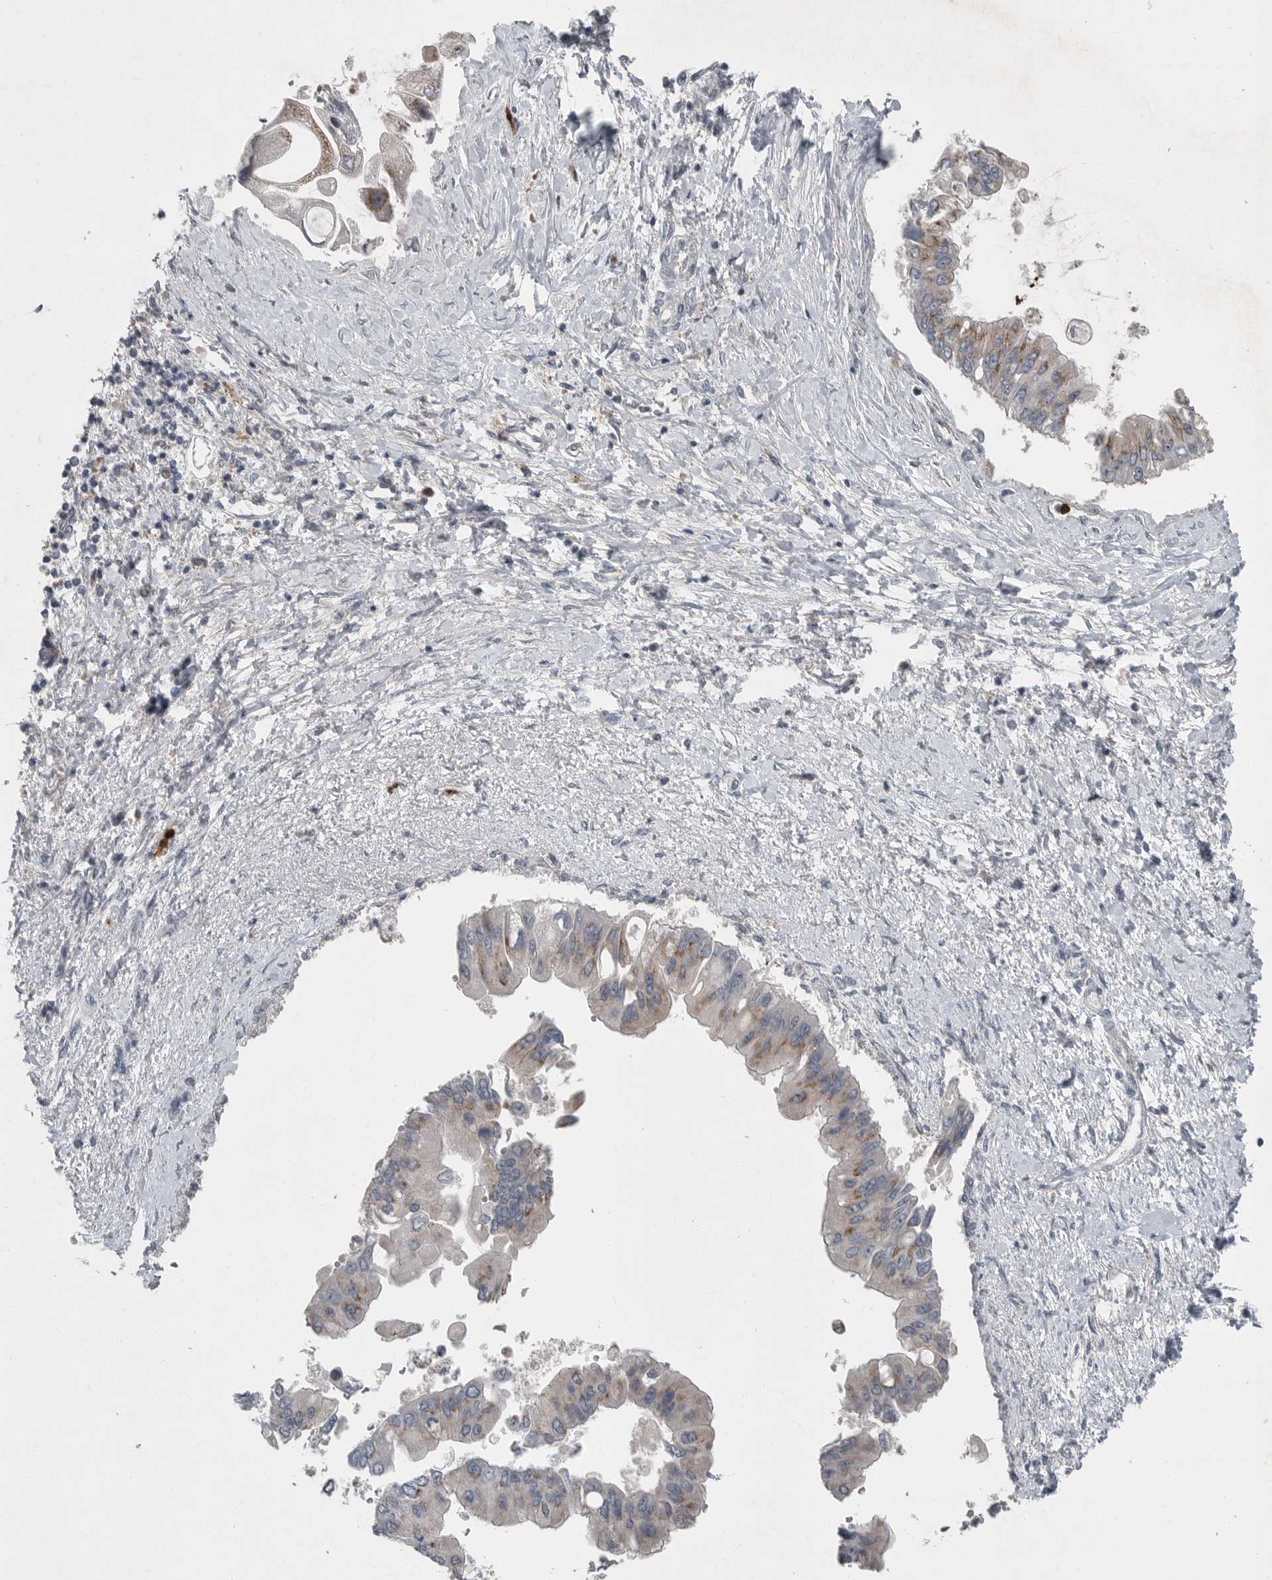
{"staining": {"intensity": "weak", "quantity": "25%-75%", "location": "cytoplasmic/membranous"}, "tissue": "liver cancer", "cell_type": "Tumor cells", "image_type": "cancer", "snomed": [{"axis": "morphology", "description": "Cholangiocarcinoma"}, {"axis": "topography", "description": "Liver"}], "caption": "Liver cancer was stained to show a protein in brown. There is low levels of weak cytoplasmic/membranous expression in approximately 25%-75% of tumor cells.", "gene": "SCP2", "patient": {"sex": "male", "age": 50}}